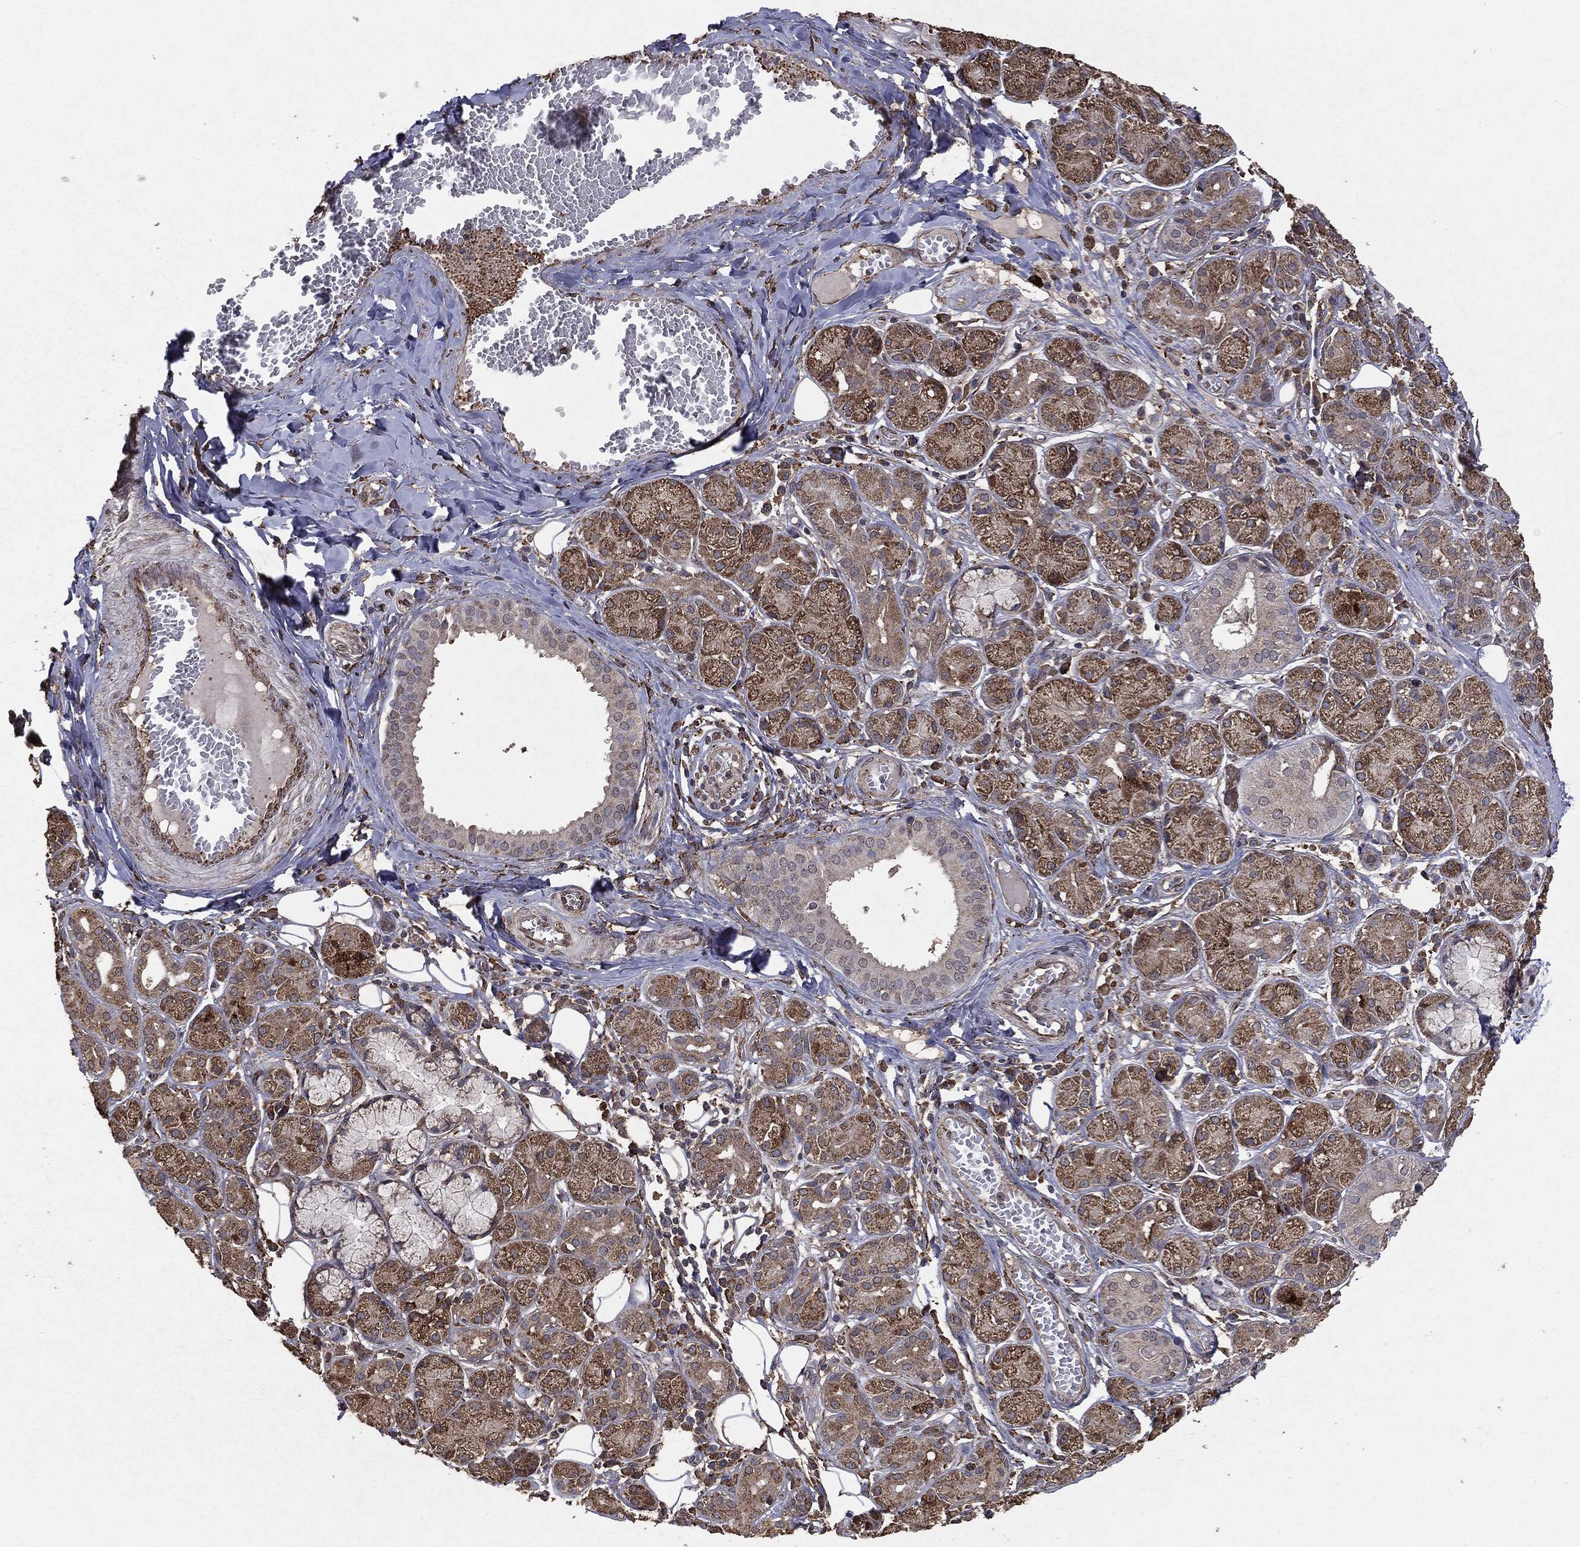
{"staining": {"intensity": "moderate", "quantity": ">75%", "location": "cytoplasmic/membranous"}, "tissue": "salivary gland", "cell_type": "Glandular cells", "image_type": "normal", "snomed": [{"axis": "morphology", "description": "Normal tissue, NOS"}, {"axis": "topography", "description": "Salivary gland"}], "caption": "Salivary gland was stained to show a protein in brown. There is medium levels of moderate cytoplasmic/membranous positivity in approximately >75% of glandular cells. Immunohistochemistry stains the protein of interest in brown and the nuclei are stained blue.", "gene": "MTOR", "patient": {"sex": "male", "age": 71}}